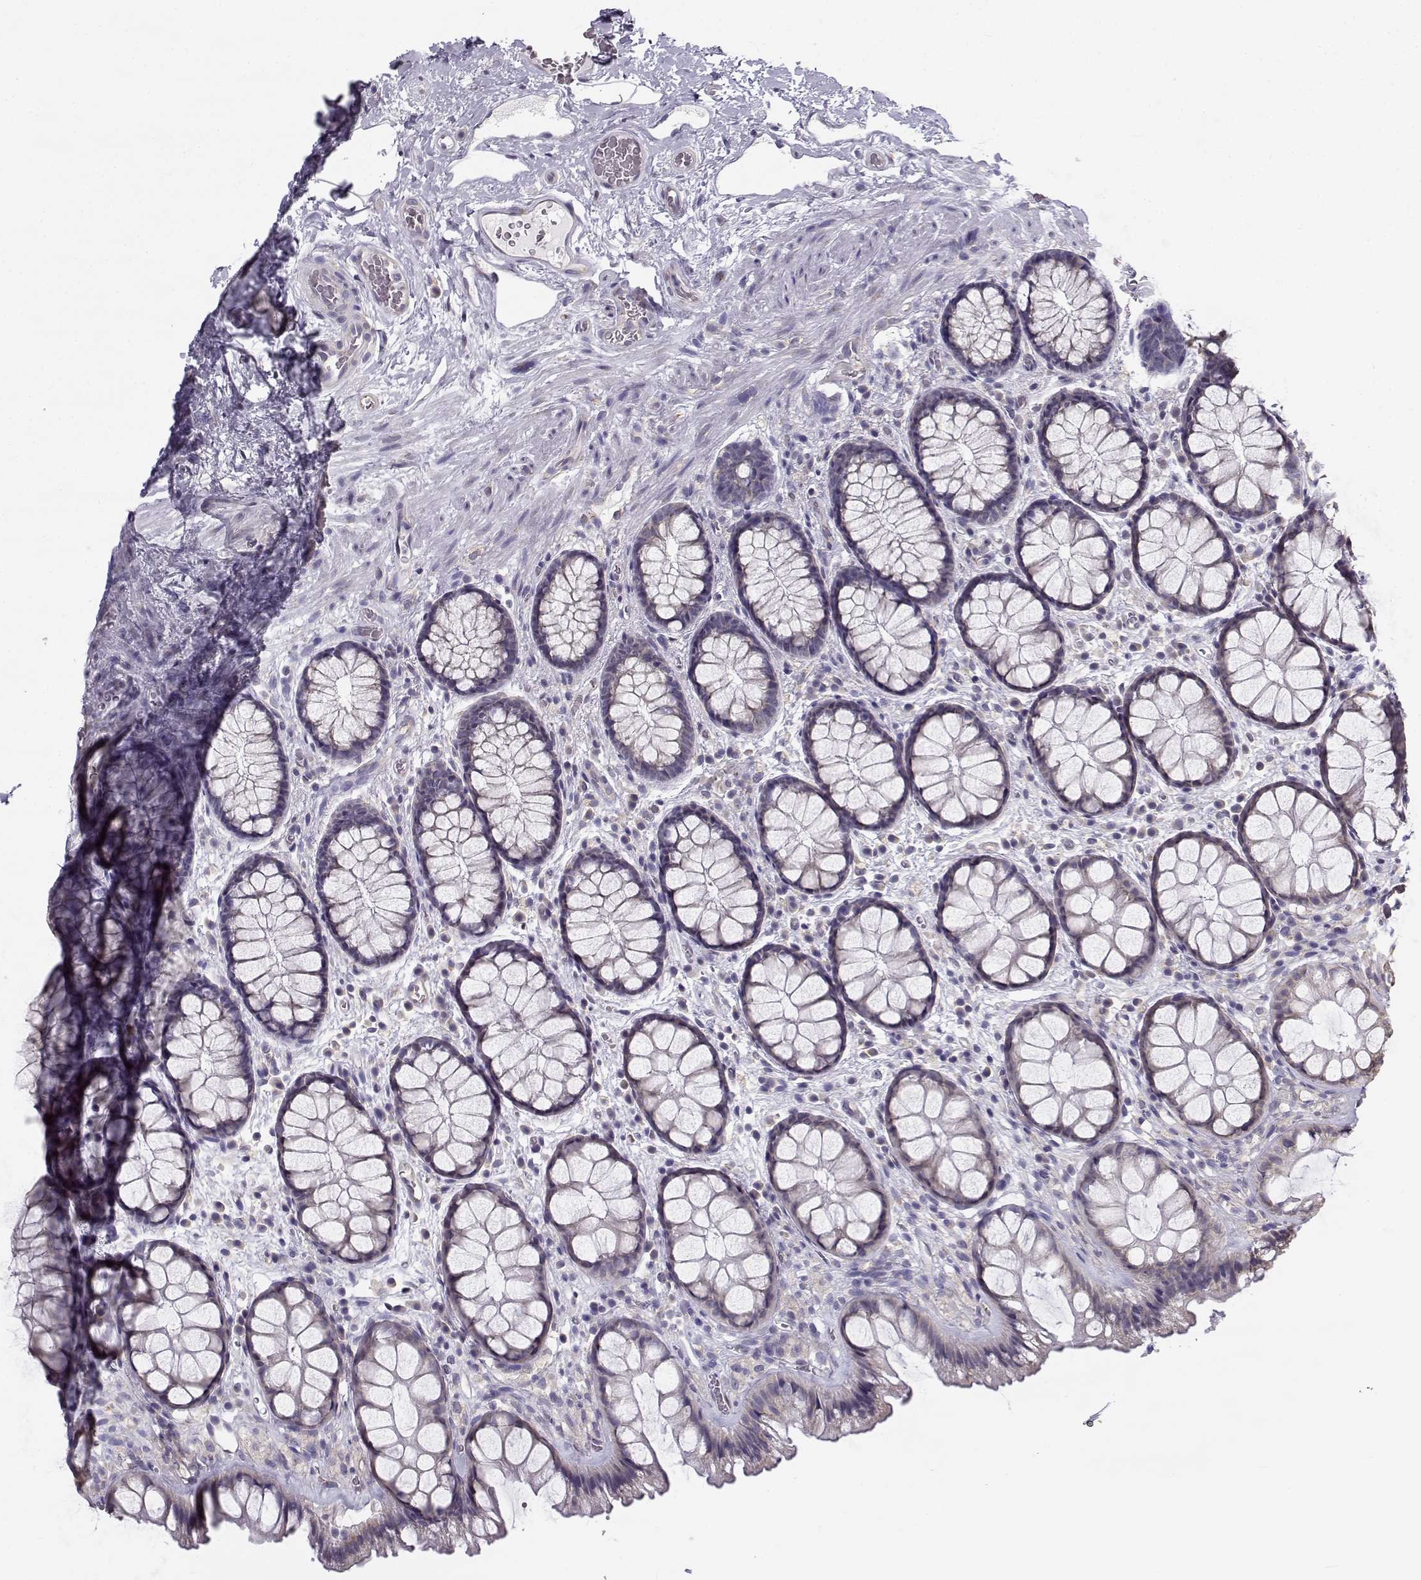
{"staining": {"intensity": "moderate", "quantity": "<25%", "location": "cytoplasmic/membranous"}, "tissue": "rectum", "cell_type": "Glandular cells", "image_type": "normal", "snomed": [{"axis": "morphology", "description": "Normal tissue, NOS"}, {"axis": "topography", "description": "Rectum"}], "caption": "Protein staining of normal rectum shows moderate cytoplasmic/membranous expression in approximately <25% of glandular cells.", "gene": "BEND6", "patient": {"sex": "female", "age": 62}}